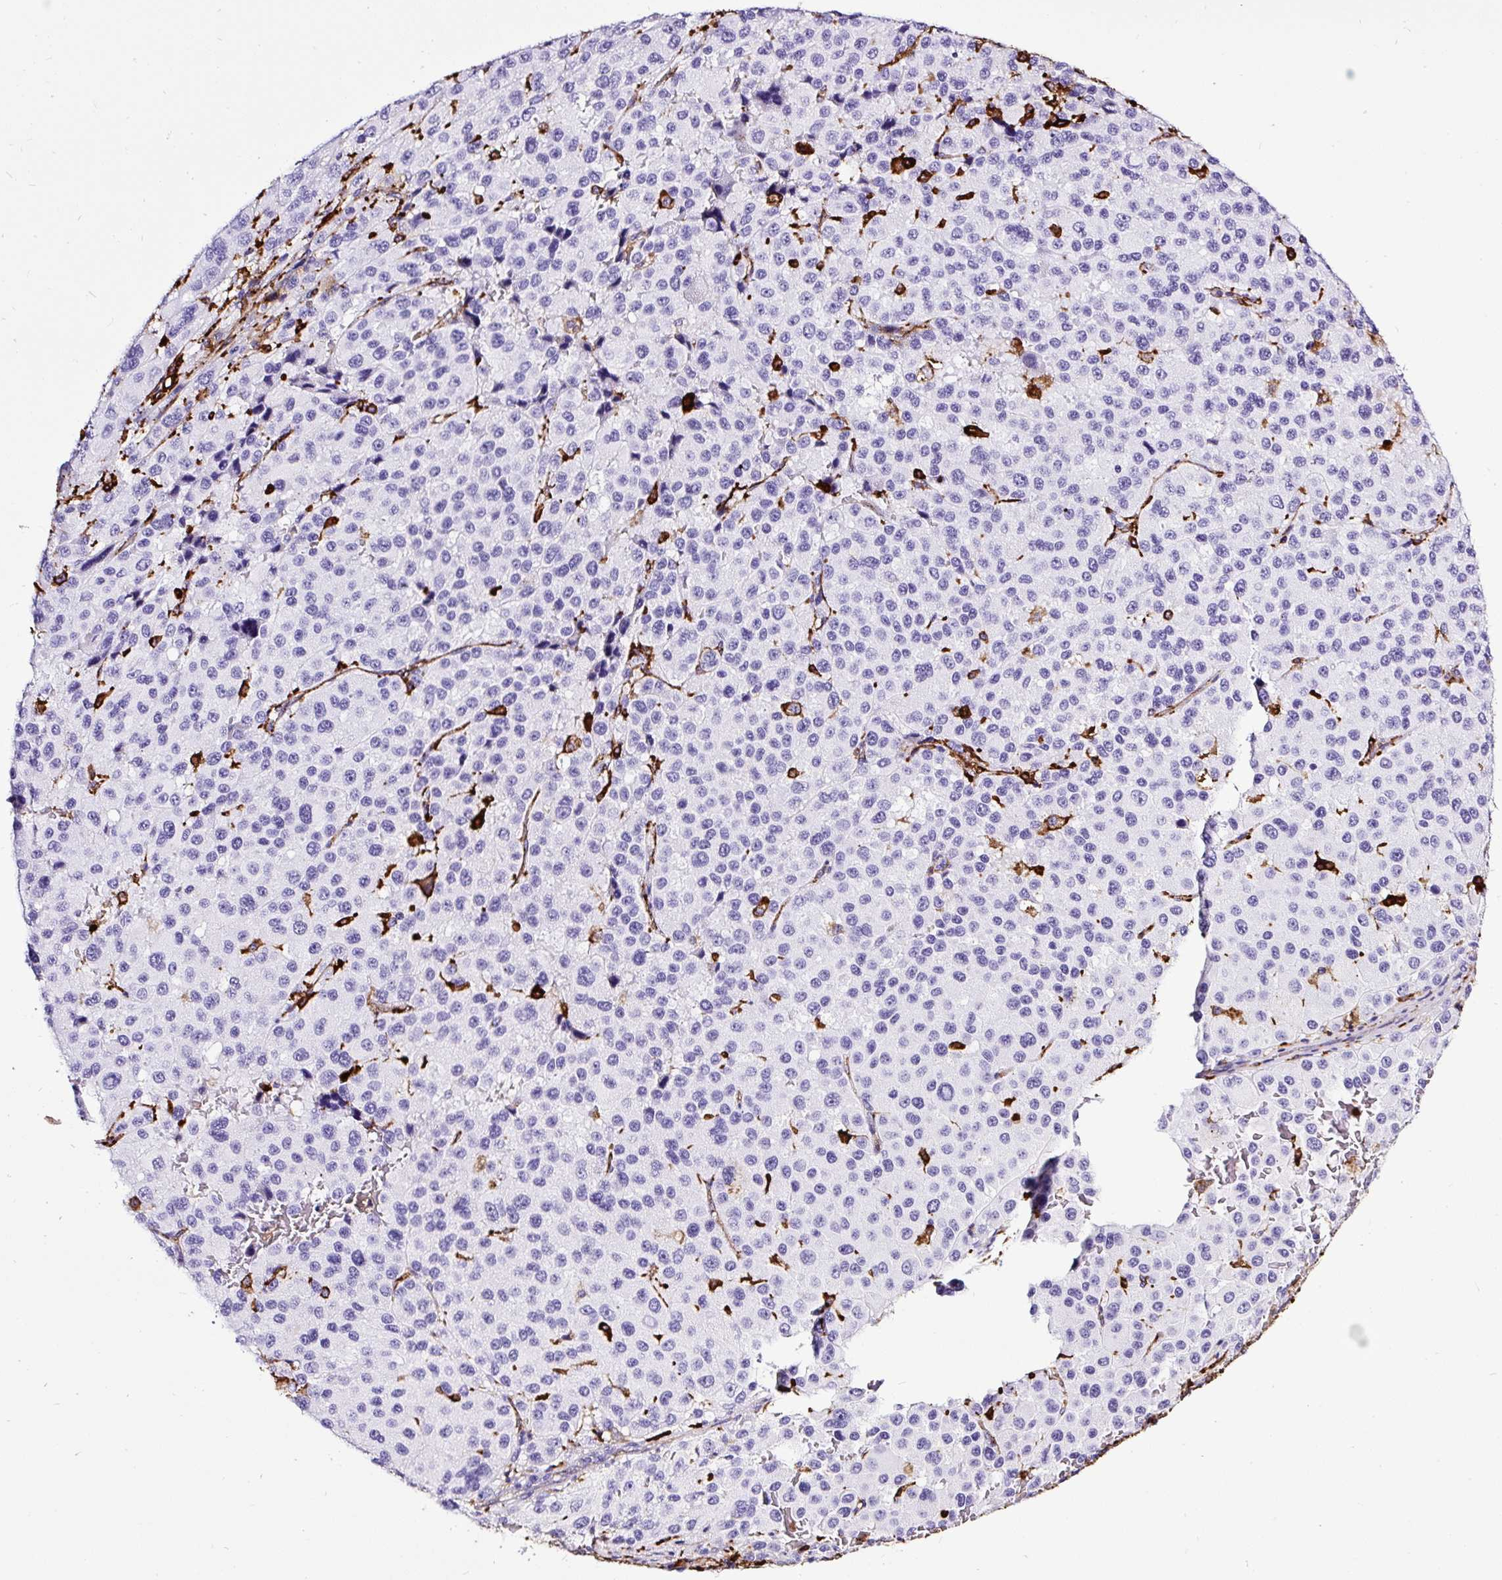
{"staining": {"intensity": "negative", "quantity": "none", "location": "none"}, "tissue": "melanoma", "cell_type": "Tumor cells", "image_type": "cancer", "snomed": [{"axis": "morphology", "description": "Malignant melanoma, Metastatic site"}, {"axis": "topography", "description": "Lymph node"}], "caption": "Immunohistochemistry (IHC) of human malignant melanoma (metastatic site) exhibits no expression in tumor cells.", "gene": "HLA-DRA", "patient": {"sex": "female", "age": 65}}